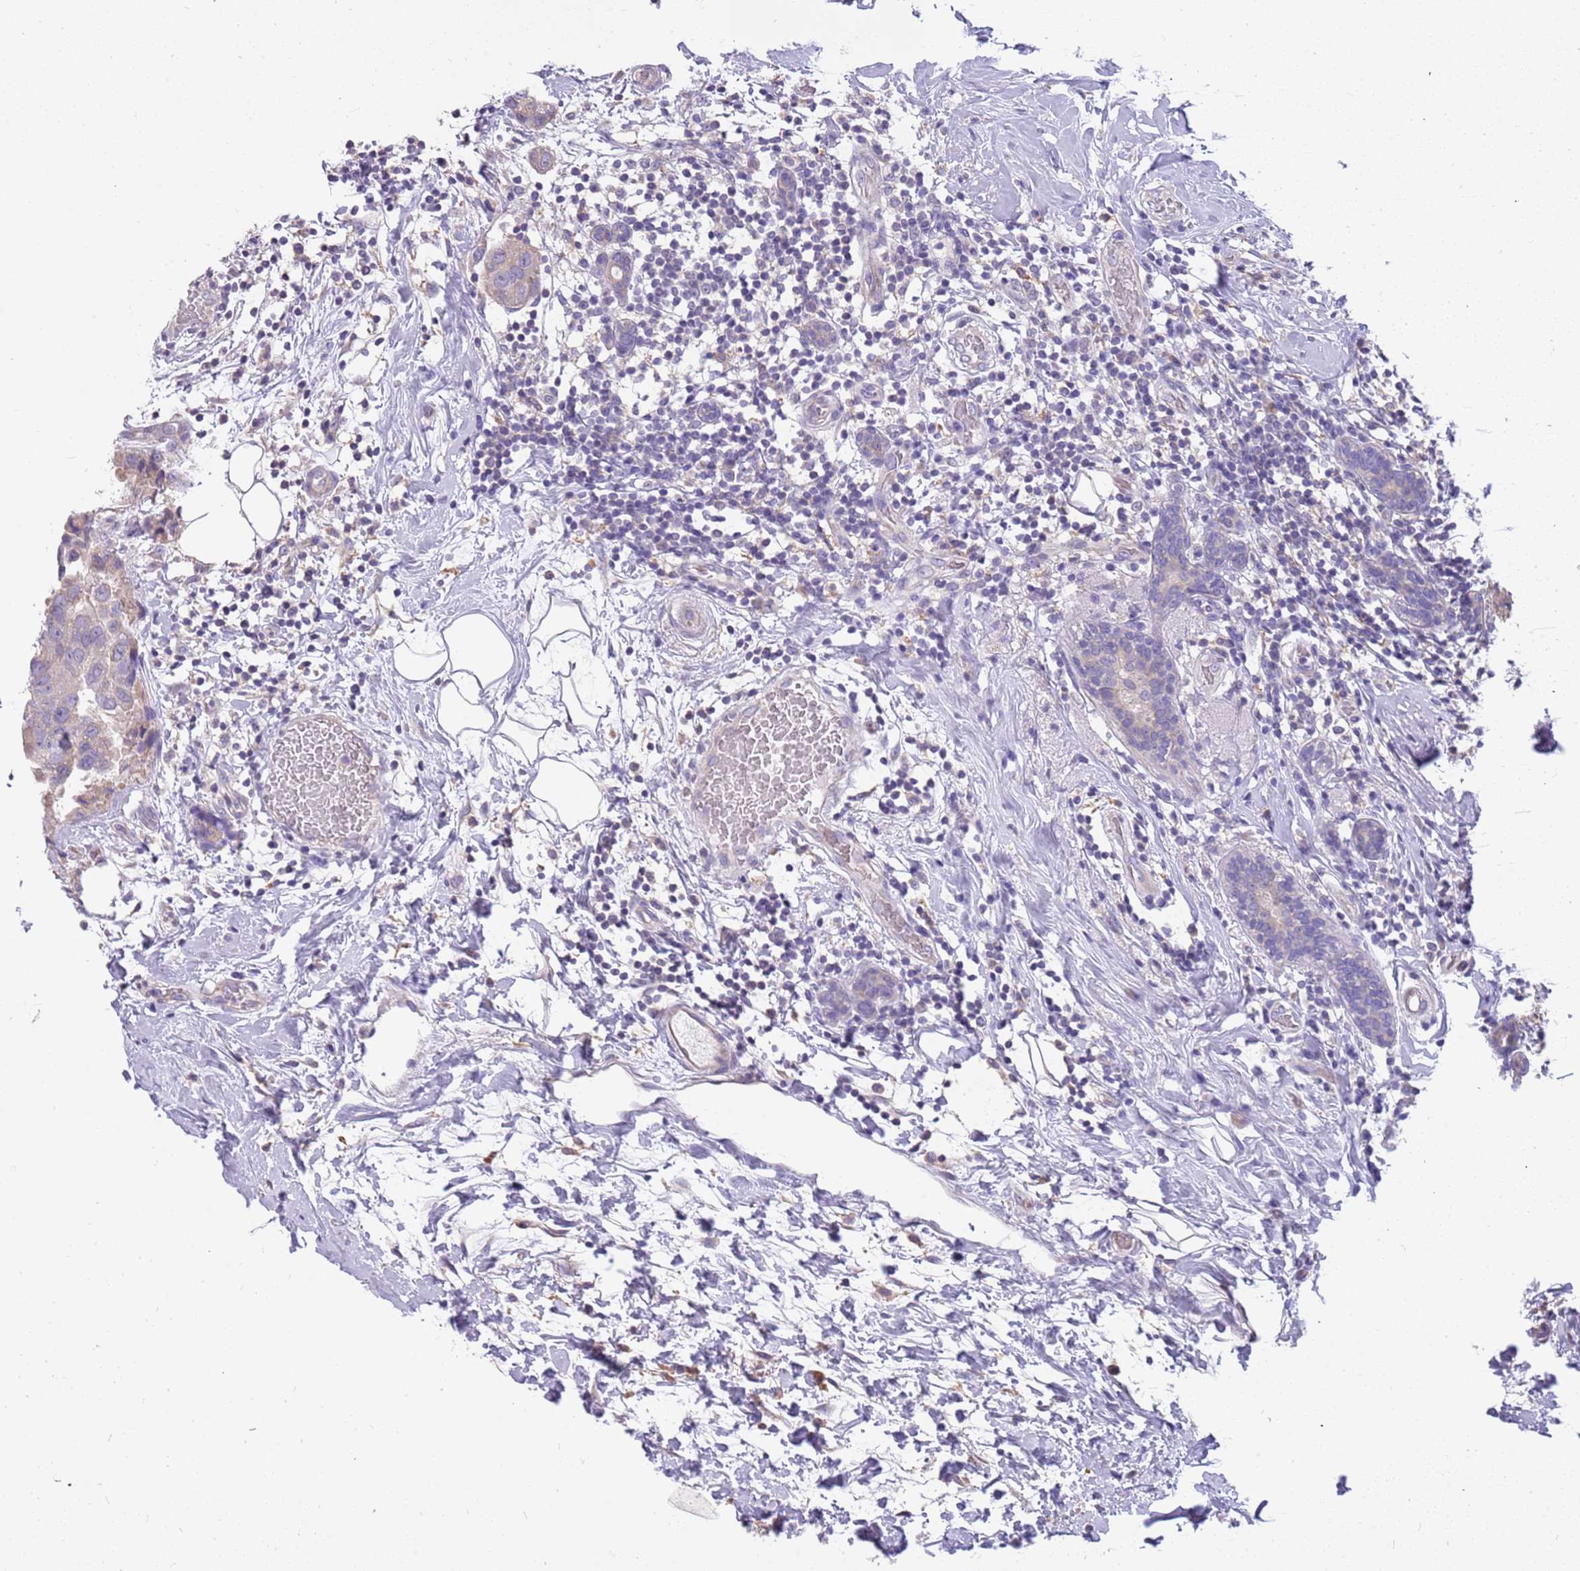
{"staining": {"intensity": "weak", "quantity": "<25%", "location": "cytoplasmic/membranous"}, "tissue": "breast cancer", "cell_type": "Tumor cells", "image_type": "cancer", "snomed": [{"axis": "morphology", "description": "Duct carcinoma"}, {"axis": "topography", "description": "Breast"}], "caption": "Immunohistochemistry image of breast cancer stained for a protein (brown), which demonstrates no staining in tumor cells.", "gene": "RHCG", "patient": {"sex": "female", "age": 62}}